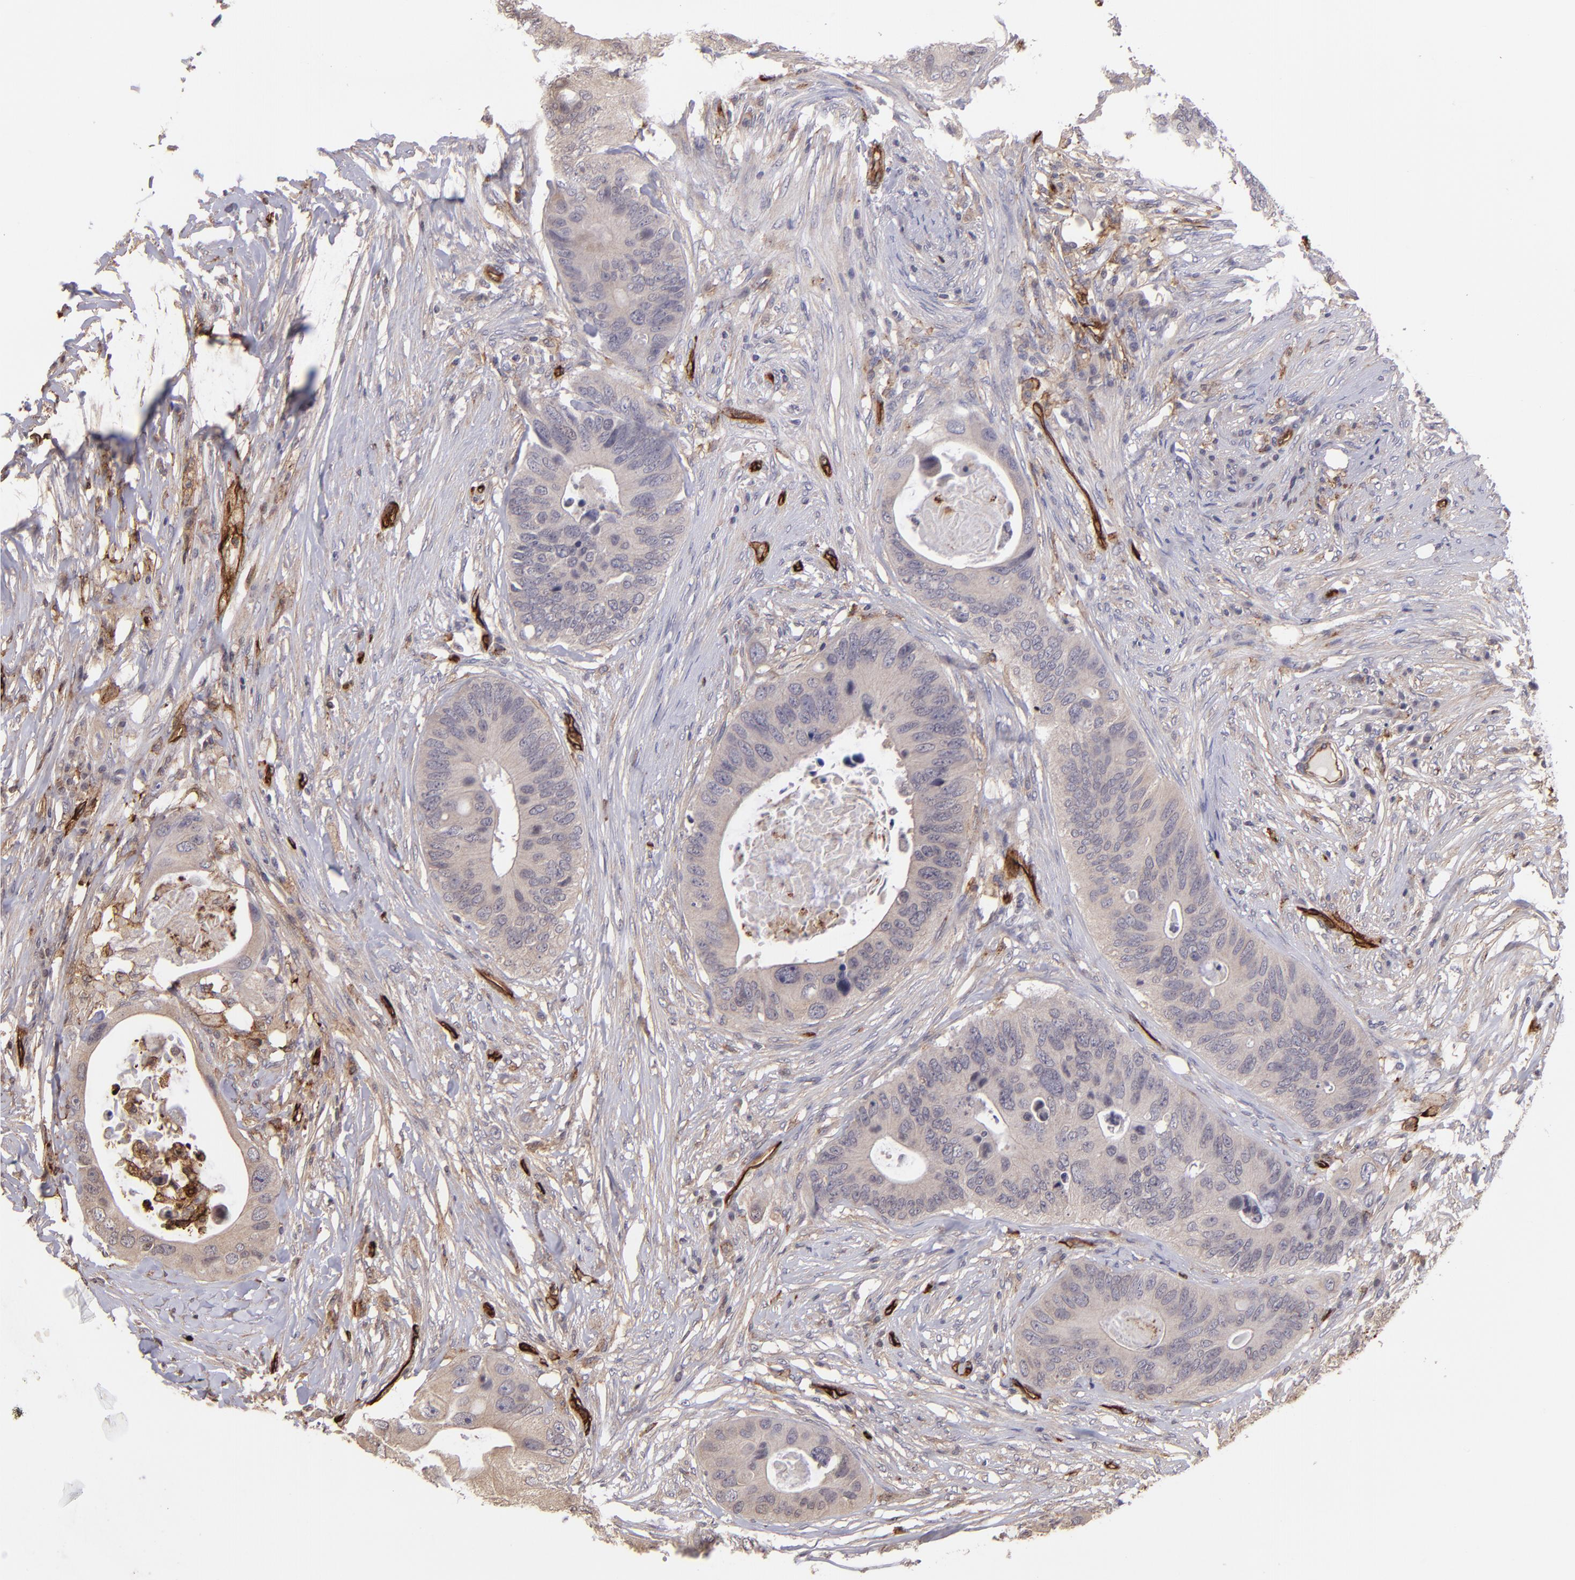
{"staining": {"intensity": "negative", "quantity": "none", "location": "none"}, "tissue": "colorectal cancer", "cell_type": "Tumor cells", "image_type": "cancer", "snomed": [{"axis": "morphology", "description": "Adenocarcinoma, NOS"}, {"axis": "topography", "description": "Colon"}], "caption": "The photomicrograph demonstrates no staining of tumor cells in colorectal cancer (adenocarcinoma). The staining was performed using DAB (3,3'-diaminobenzidine) to visualize the protein expression in brown, while the nuclei were stained in blue with hematoxylin (Magnification: 20x).", "gene": "DYSF", "patient": {"sex": "male", "age": 71}}